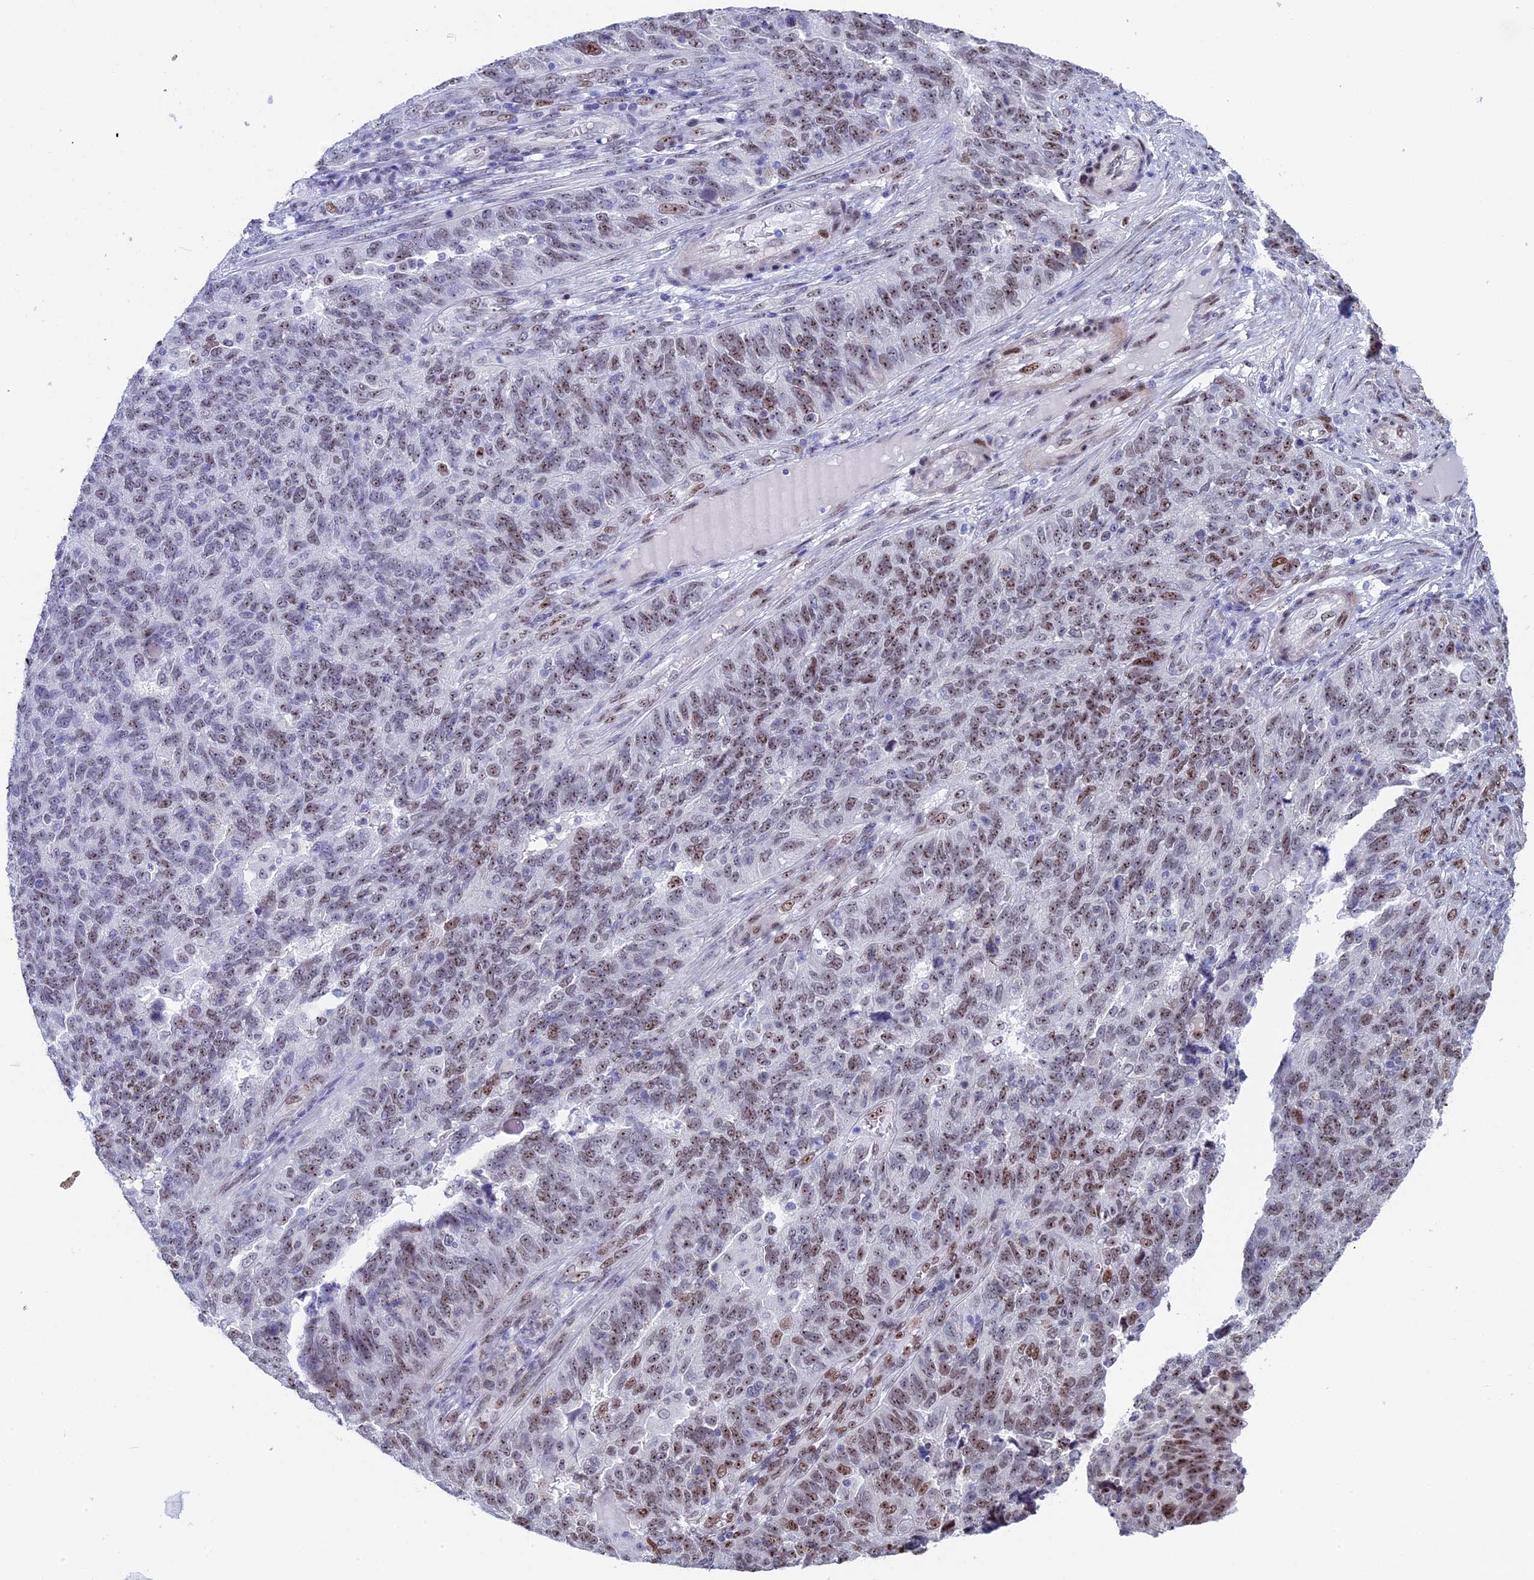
{"staining": {"intensity": "moderate", "quantity": "25%-75%", "location": "nuclear"}, "tissue": "endometrial cancer", "cell_type": "Tumor cells", "image_type": "cancer", "snomed": [{"axis": "morphology", "description": "Adenocarcinoma, NOS"}, {"axis": "topography", "description": "Endometrium"}], "caption": "Tumor cells display moderate nuclear staining in about 25%-75% of cells in endometrial cancer. (DAB IHC with brightfield microscopy, high magnification).", "gene": "CCDC86", "patient": {"sex": "female", "age": 66}}